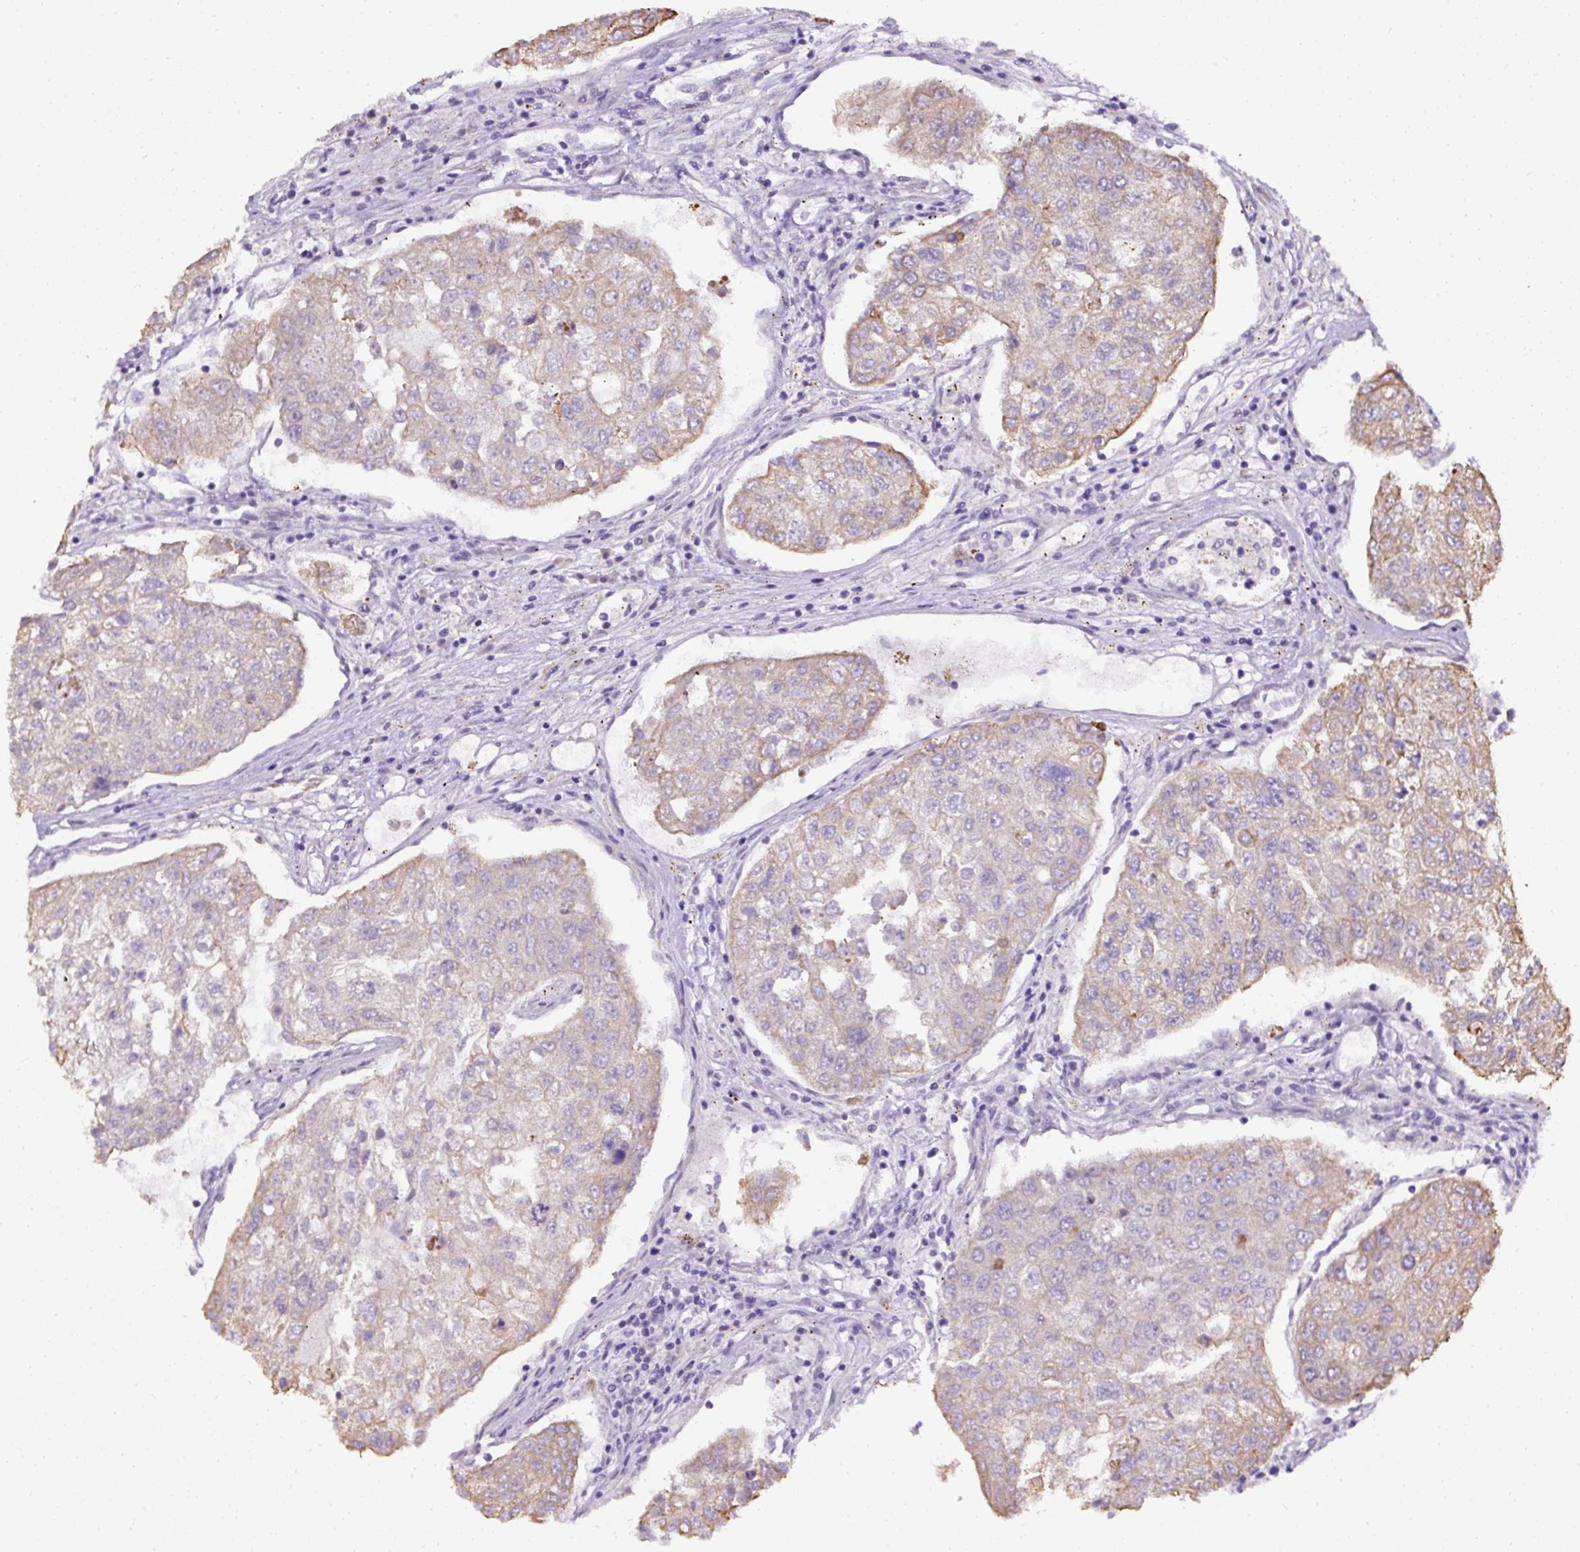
{"staining": {"intensity": "weak", "quantity": "<25%", "location": "cytoplasmic/membranous"}, "tissue": "urothelial cancer", "cell_type": "Tumor cells", "image_type": "cancer", "snomed": [{"axis": "morphology", "description": "Urothelial carcinoma, High grade"}, {"axis": "topography", "description": "Lymph node"}, {"axis": "topography", "description": "Urinary bladder"}], "caption": "Urothelial cancer was stained to show a protein in brown. There is no significant expression in tumor cells.", "gene": "FAM149A", "patient": {"sex": "male", "age": 51}}